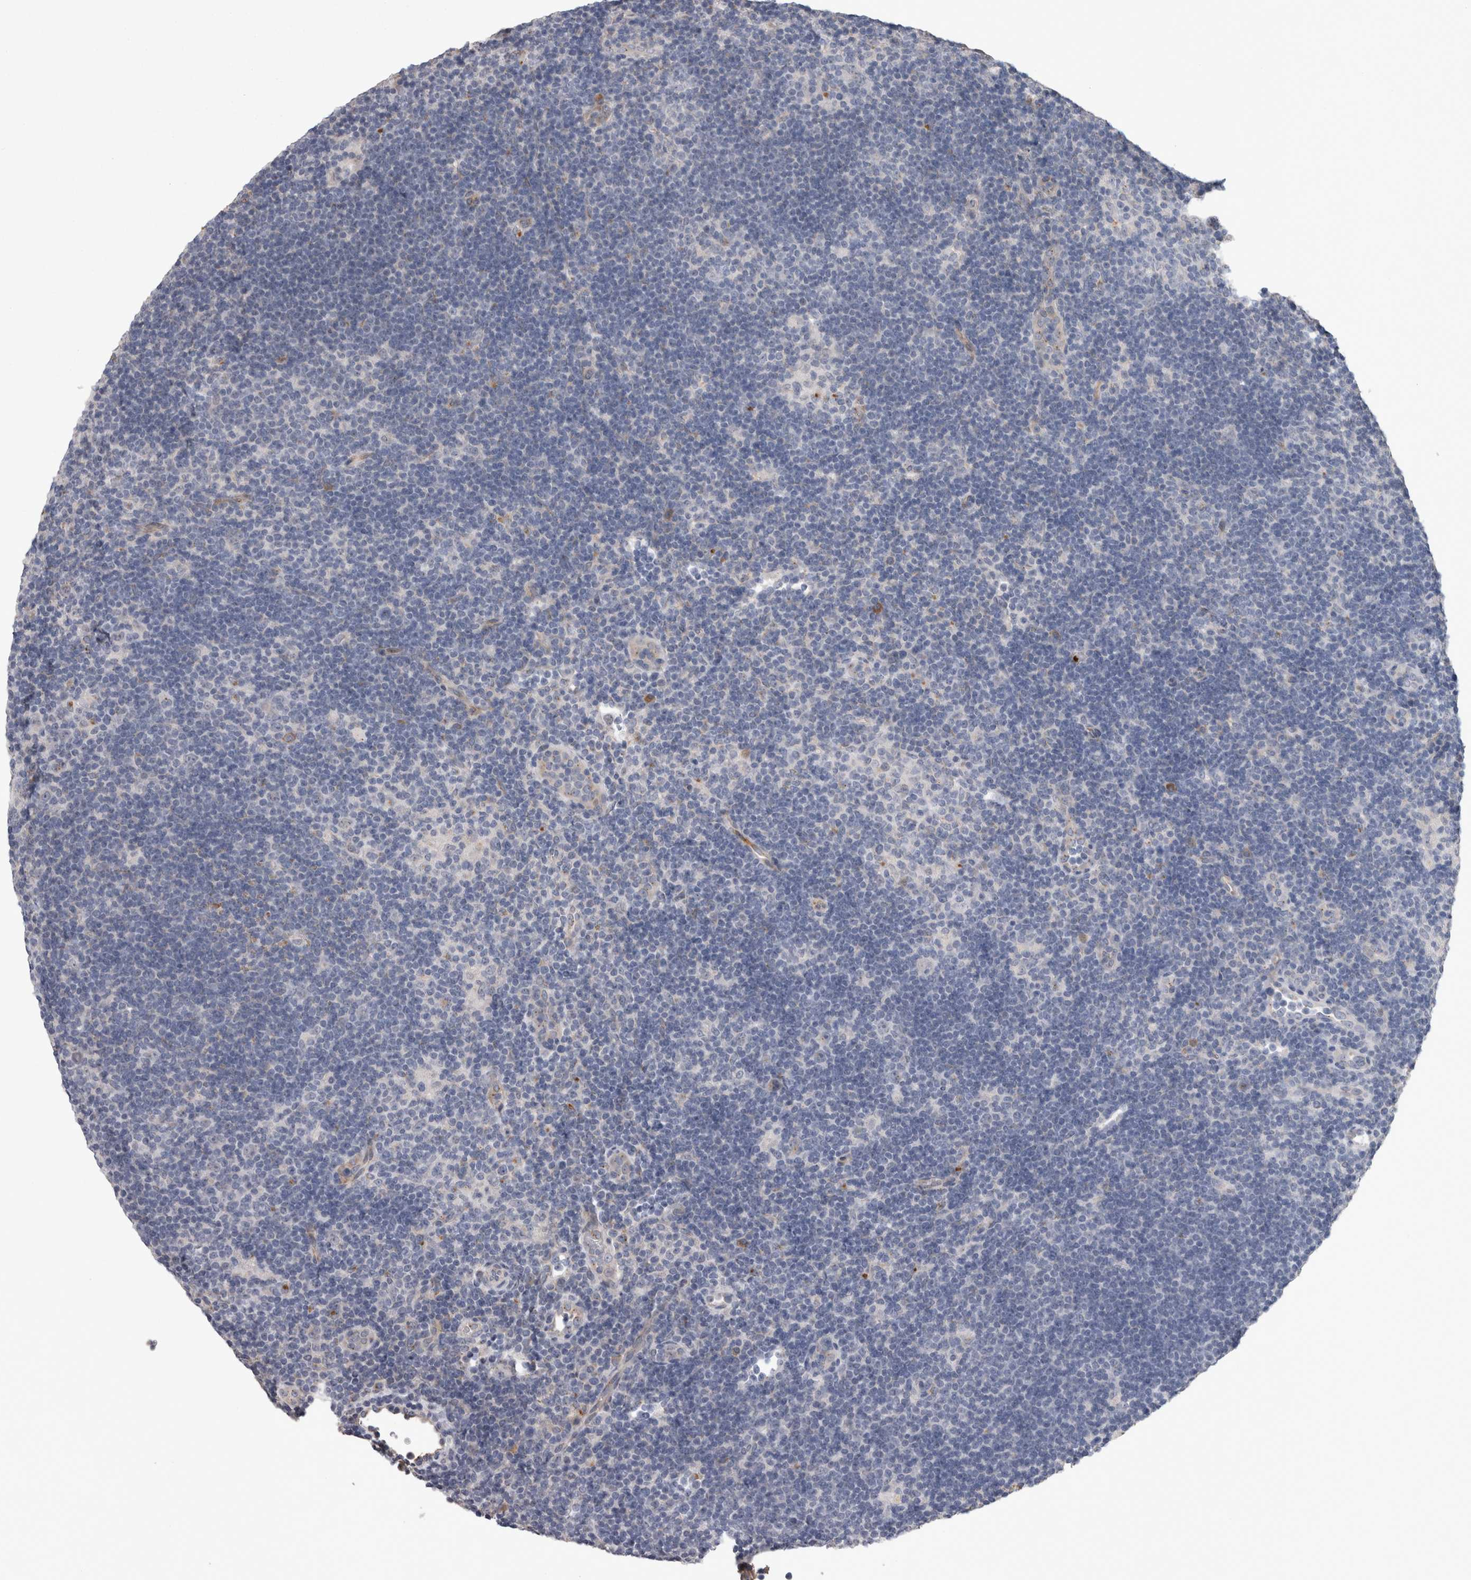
{"staining": {"intensity": "negative", "quantity": "none", "location": "none"}, "tissue": "lymphoma", "cell_type": "Tumor cells", "image_type": "cancer", "snomed": [{"axis": "morphology", "description": "Hodgkin's disease, NOS"}, {"axis": "topography", "description": "Lymph node"}], "caption": "Immunohistochemistry photomicrograph of neoplastic tissue: human lymphoma stained with DAB (3,3'-diaminobenzidine) demonstrates no significant protein positivity in tumor cells. (Brightfield microscopy of DAB IHC at high magnification).", "gene": "STC1", "patient": {"sex": "female", "age": 57}}